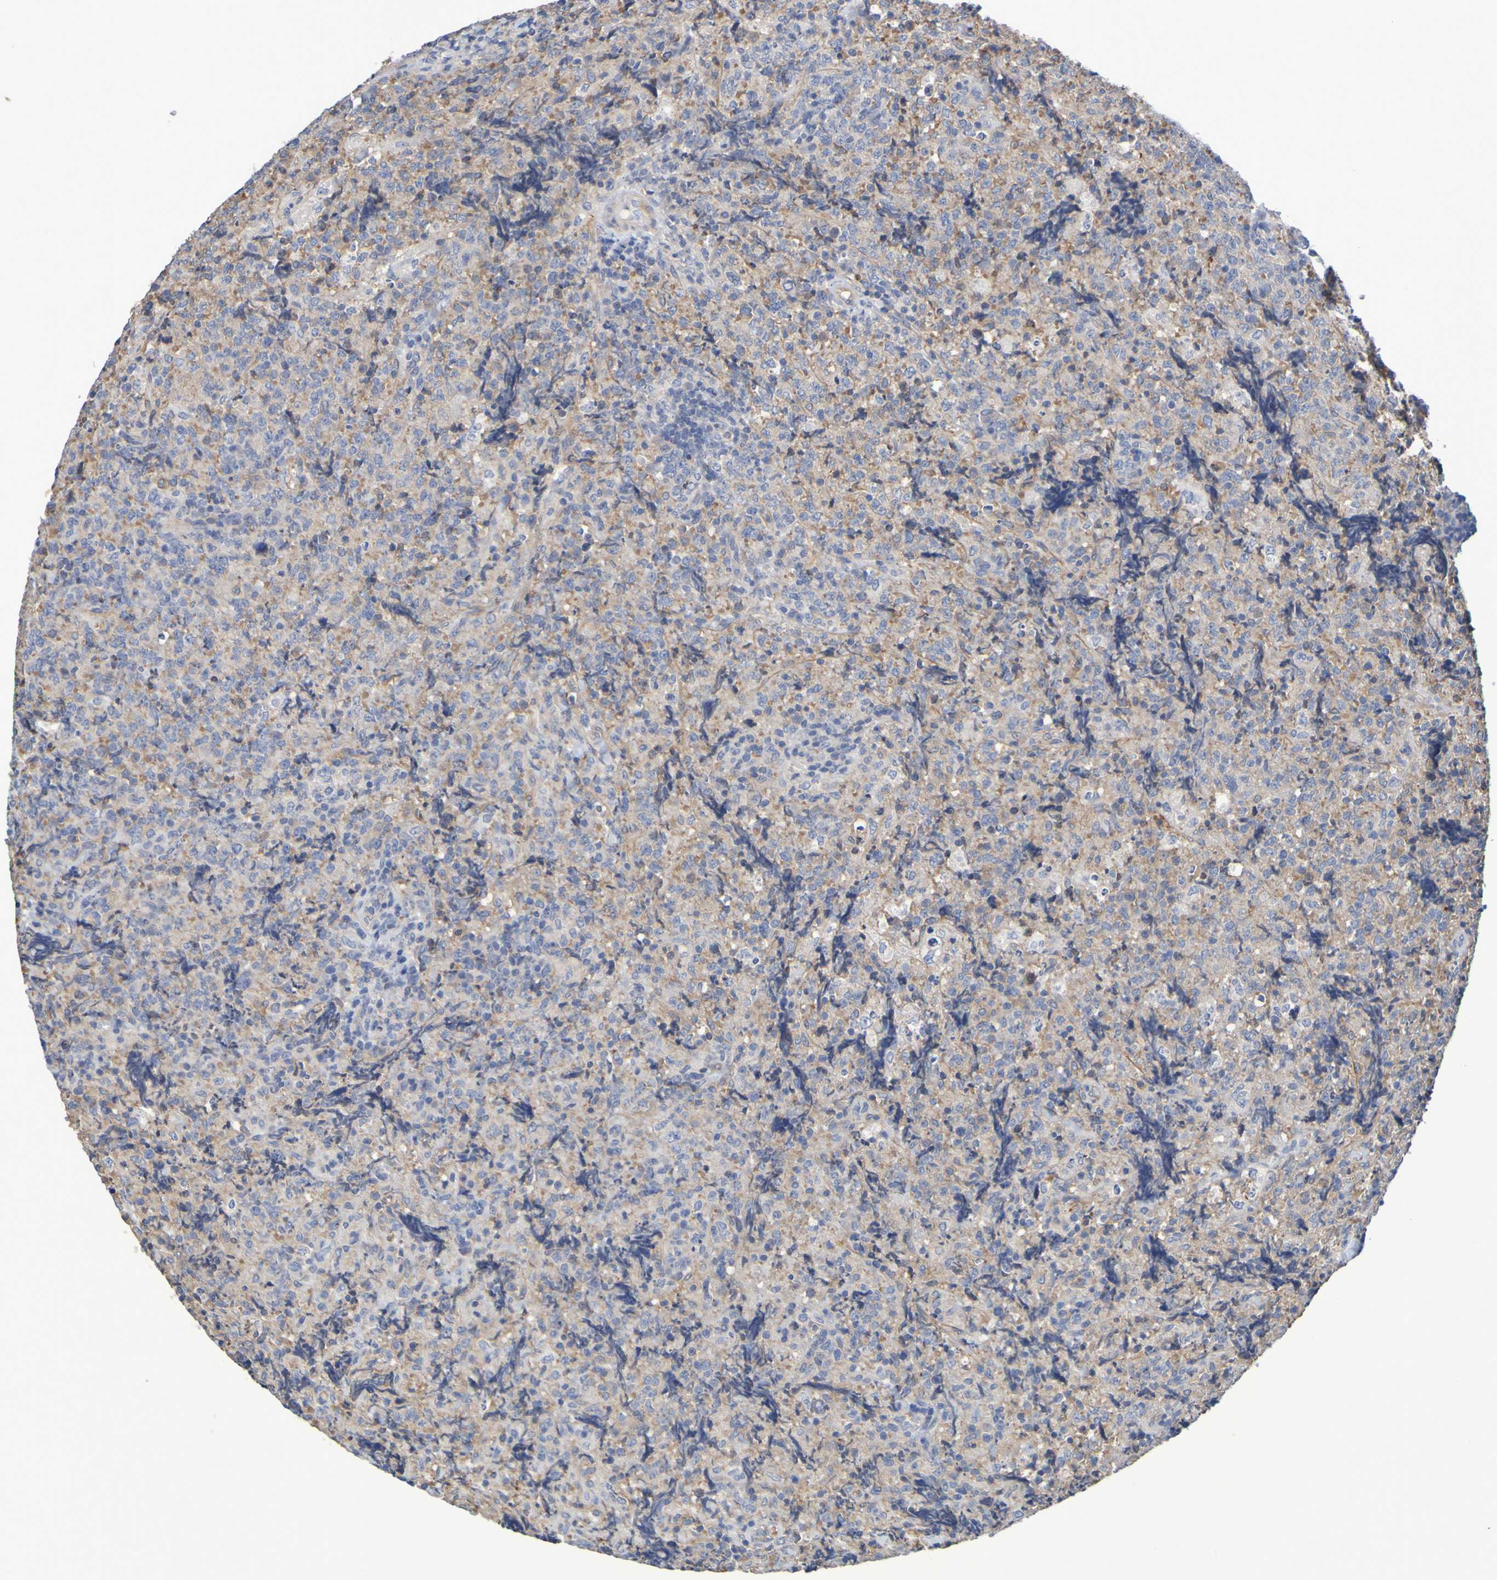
{"staining": {"intensity": "weak", "quantity": "25%-75%", "location": "cytoplasmic/membranous"}, "tissue": "lymphoma", "cell_type": "Tumor cells", "image_type": "cancer", "snomed": [{"axis": "morphology", "description": "Malignant lymphoma, non-Hodgkin's type, High grade"}, {"axis": "topography", "description": "Tonsil"}], "caption": "High-grade malignant lymphoma, non-Hodgkin's type stained with IHC demonstrates weak cytoplasmic/membranous staining in approximately 25%-75% of tumor cells. Immunohistochemistry (ihc) stains the protein of interest in brown and the nuclei are stained blue.", "gene": "GAB3", "patient": {"sex": "female", "age": 36}}